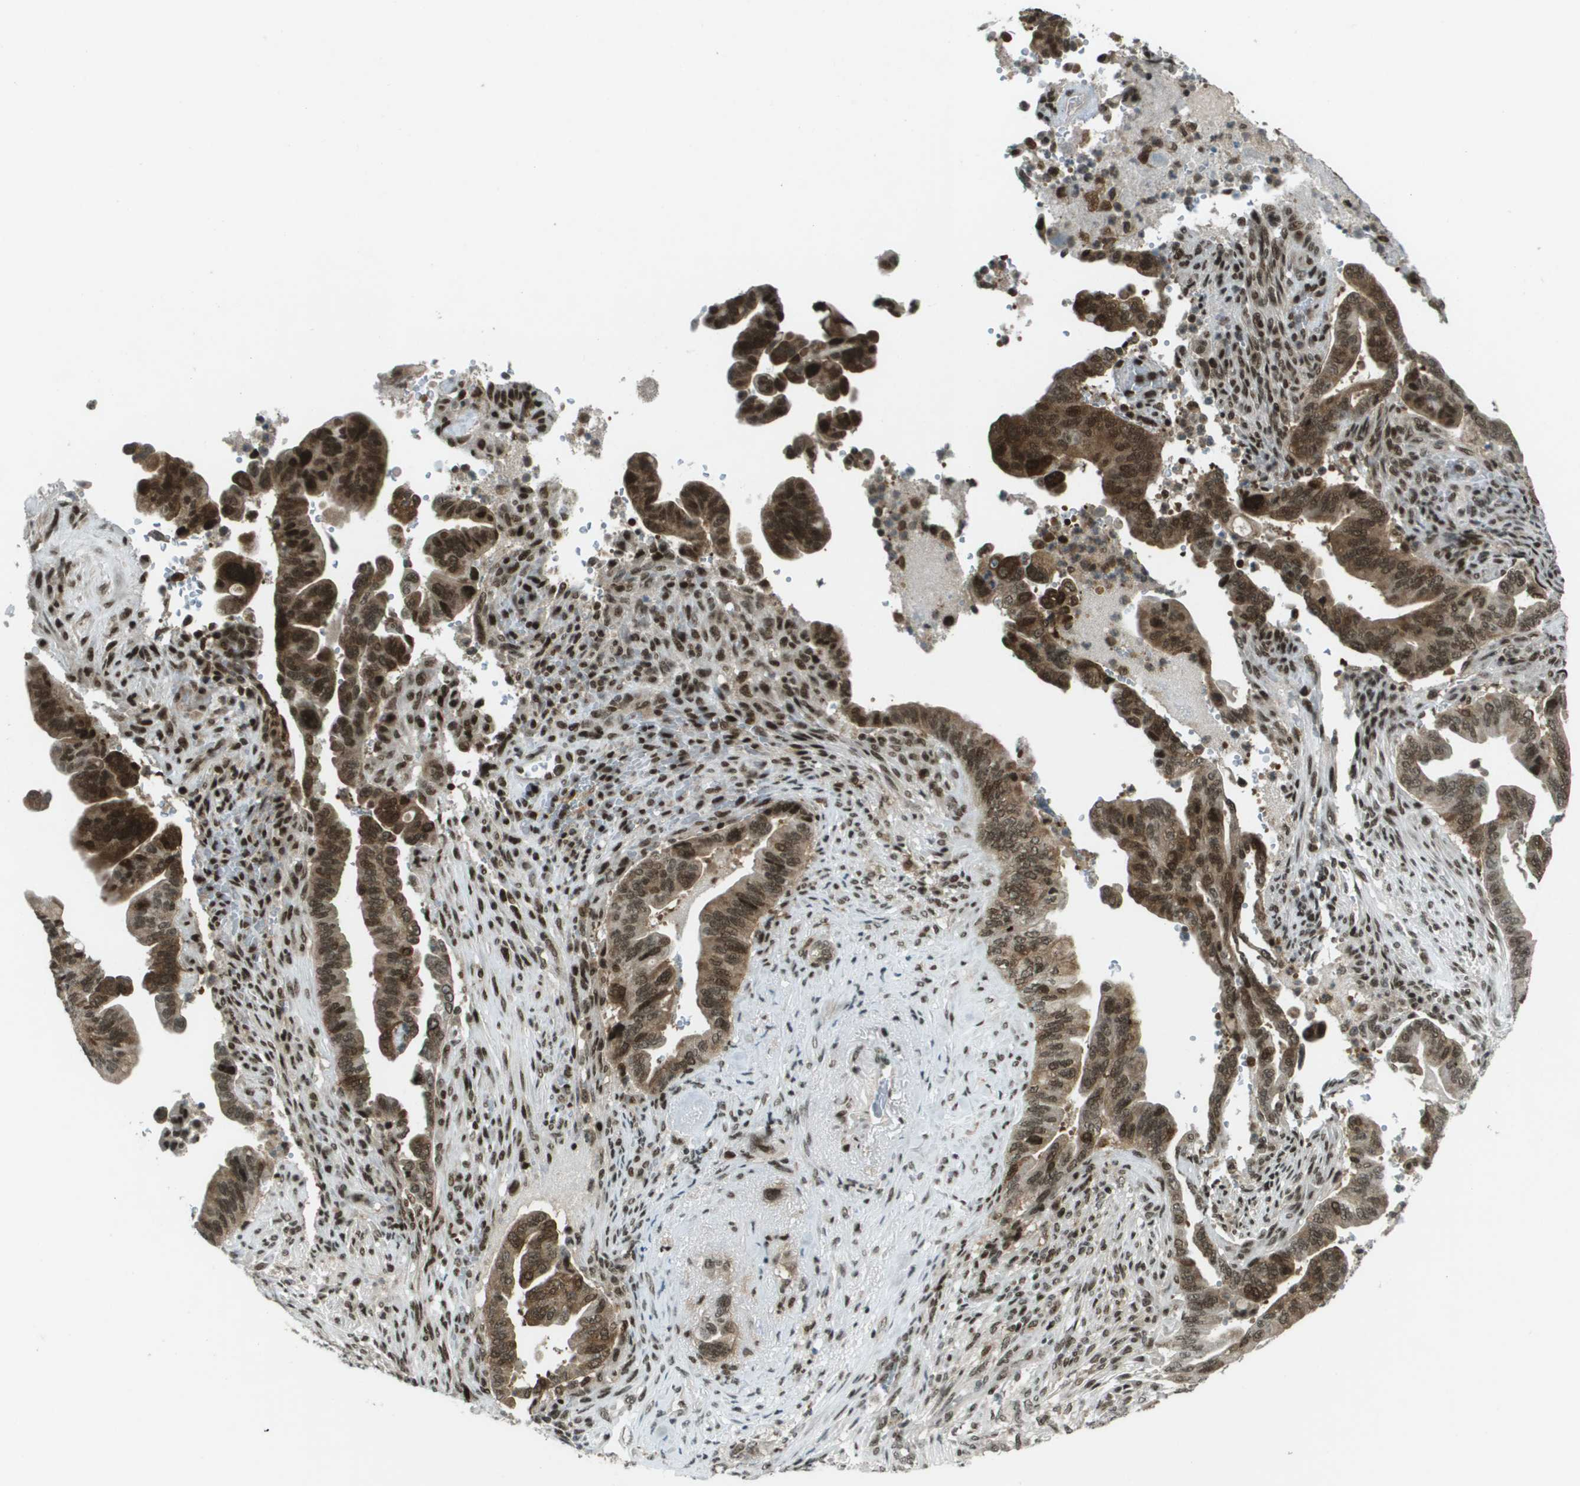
{"staining": {"intensity": "strong", "quantity": ">75%", "location": "cytoplasmic/membranous,nuclear"}, "tissue": "pancreatic cancer", "cell_type": "Tumor cells", "image_type": "cancer", "snomed": [{"axis": "morphology", "description": "Adenocarcinoma, NOS"}, {"axis": "topography", "description": "Pancreas"}], "caption": "Protein expression analysis of adenocarcinoma (pancreatic) exhibits strong cytoplasmic/membranous and nuclear staining in about >75% of tumor cells.", "gene": "IRF7", "patient": {"sex": "male", "age": 70}}